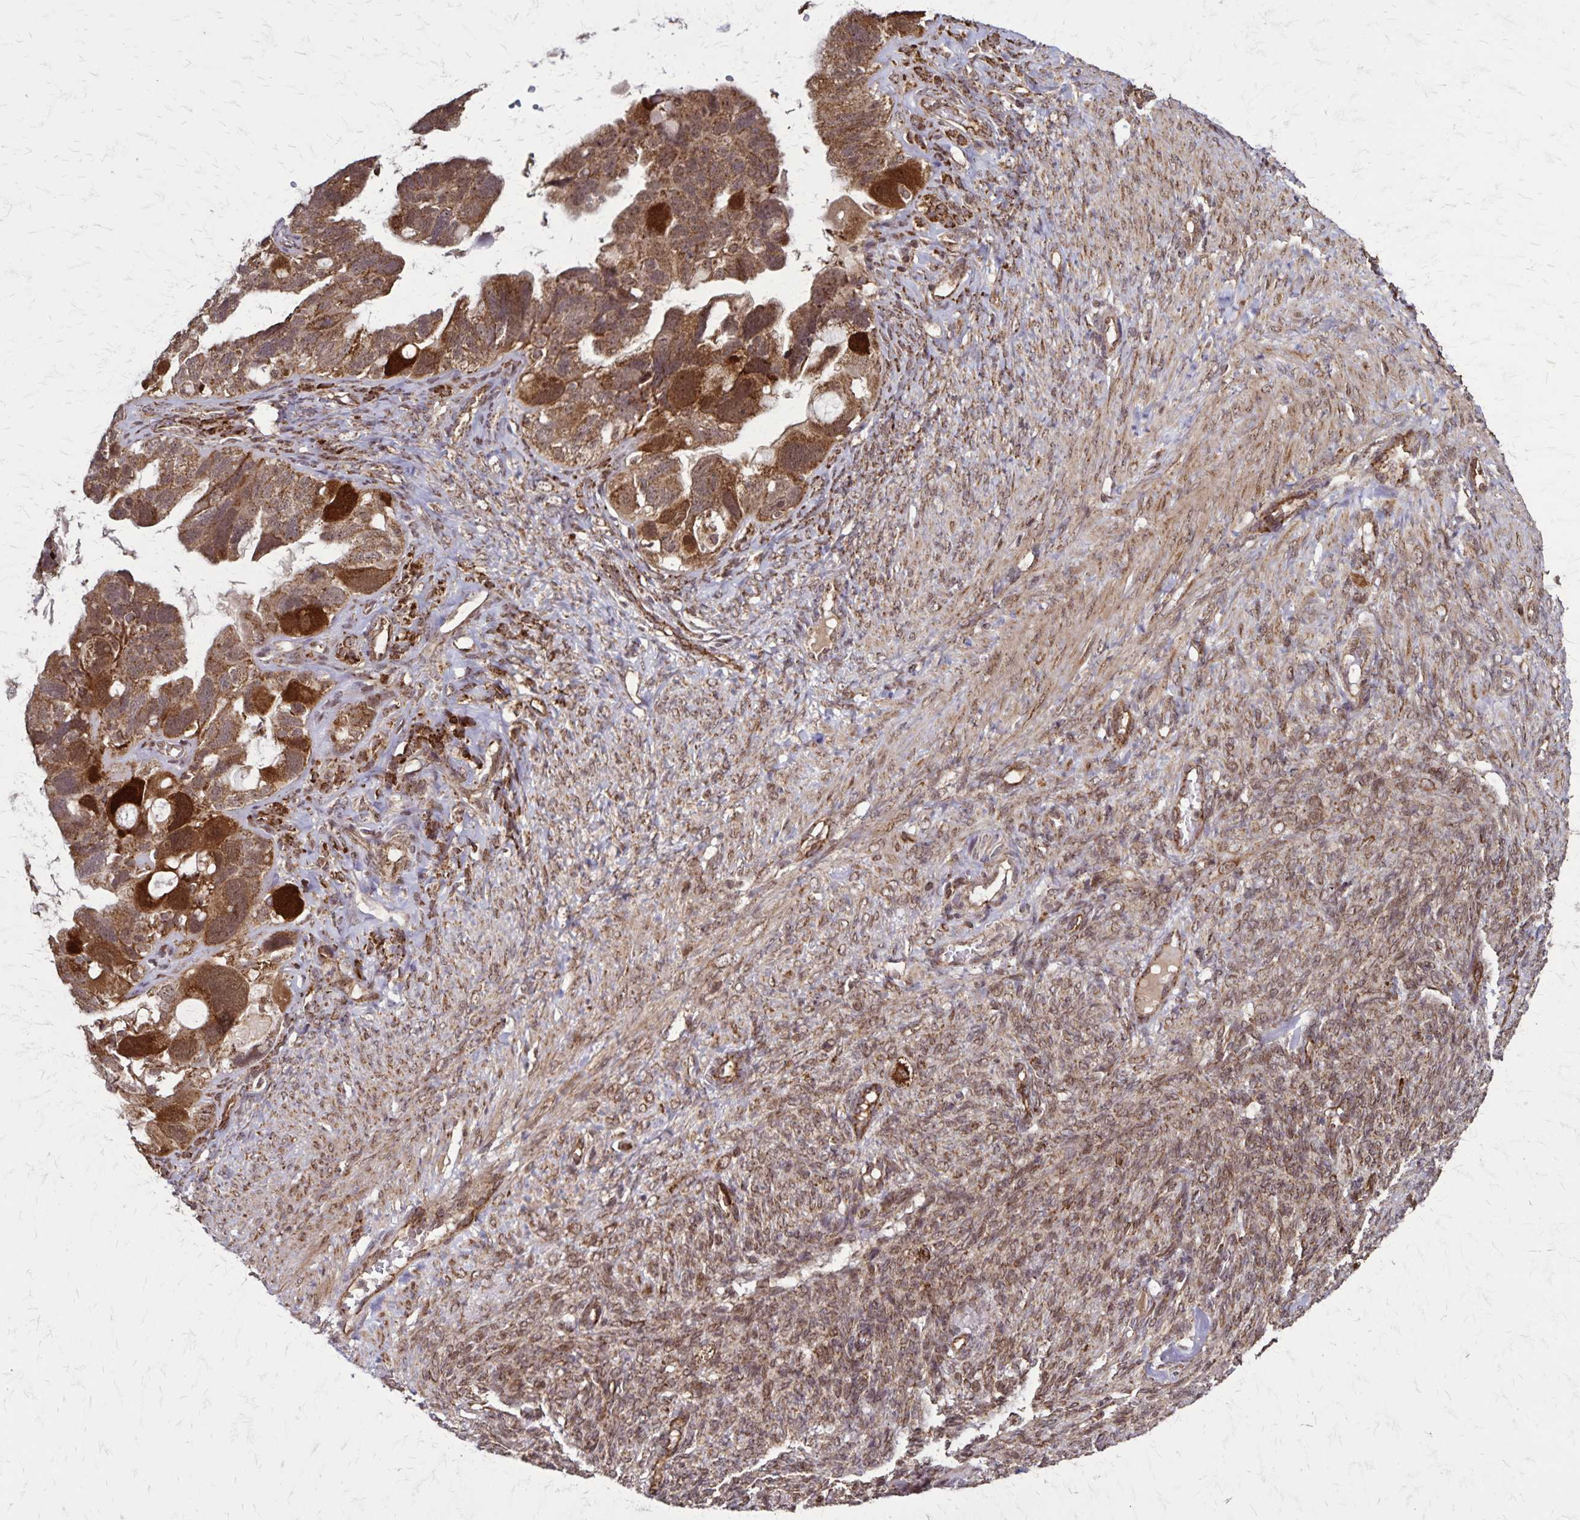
{"staining": {"intensity": "strong", "quantity": ">75%", "location": "cytoplasmic/membranous"}, "tissue": "ovarian cancer", "cell_type": "Tumor cells", "image_type": "cancer", "snomed": [{"axis": "morphology", "description": "Cystadenocarcinoma, serous, NOS"}, {"axis": "topography", "description": "Ovary"}], "caption": "Approximately >75% of tumor cells in human ovarian cancer (serous cystadenocarcinoma) display strong cytoplasmic/membranous protein staining as visualized by brown immunohistochemical staining.", "gene": "NFS1", "patient": {"sex": "female", "age": 60}}